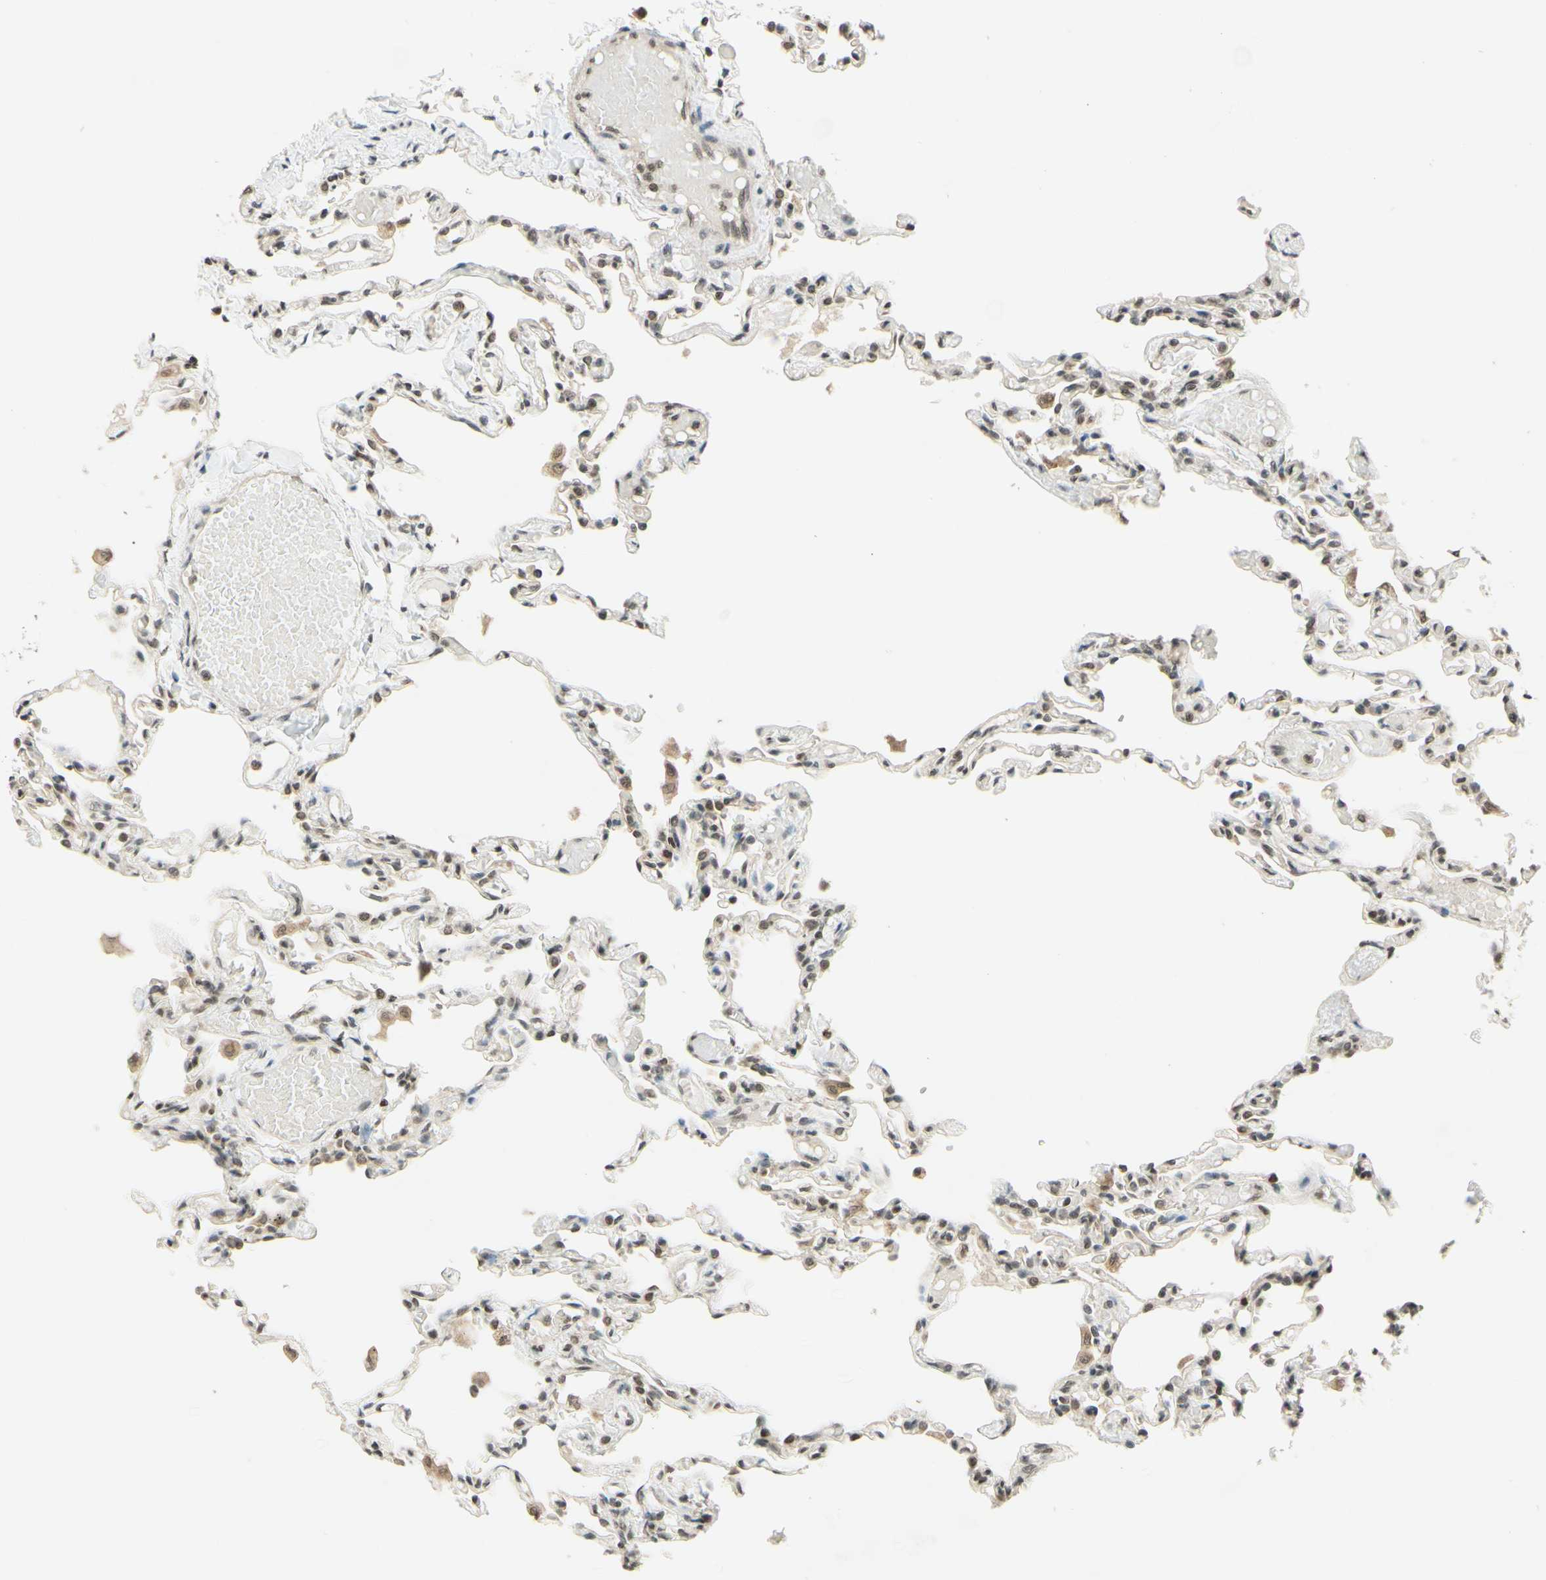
{"staining": {"intensity": "weak", "quantity": ">75%", "location": "nuclear"}, "tissue": "lung", "cell_type": "Alveolar cells", "image_type": "normal", "snomed": [{"axis": "morphology", "description": "Normal tissue, NOS"}, {"axis": "topography", "description": "Lung"}], "caption": "IHC staining of unremarkable lung, which exhibits low levels of weak nuclear positivity in about >75% of alveolar cells indicating weak nuclear protein positivity. The staining was performed using DAB (brown) for protein detection and nuclei were counterstained in hematoxylin (blue).", "gene": "SMARCB1", "patient": {"sex": "male", "age": 21}}